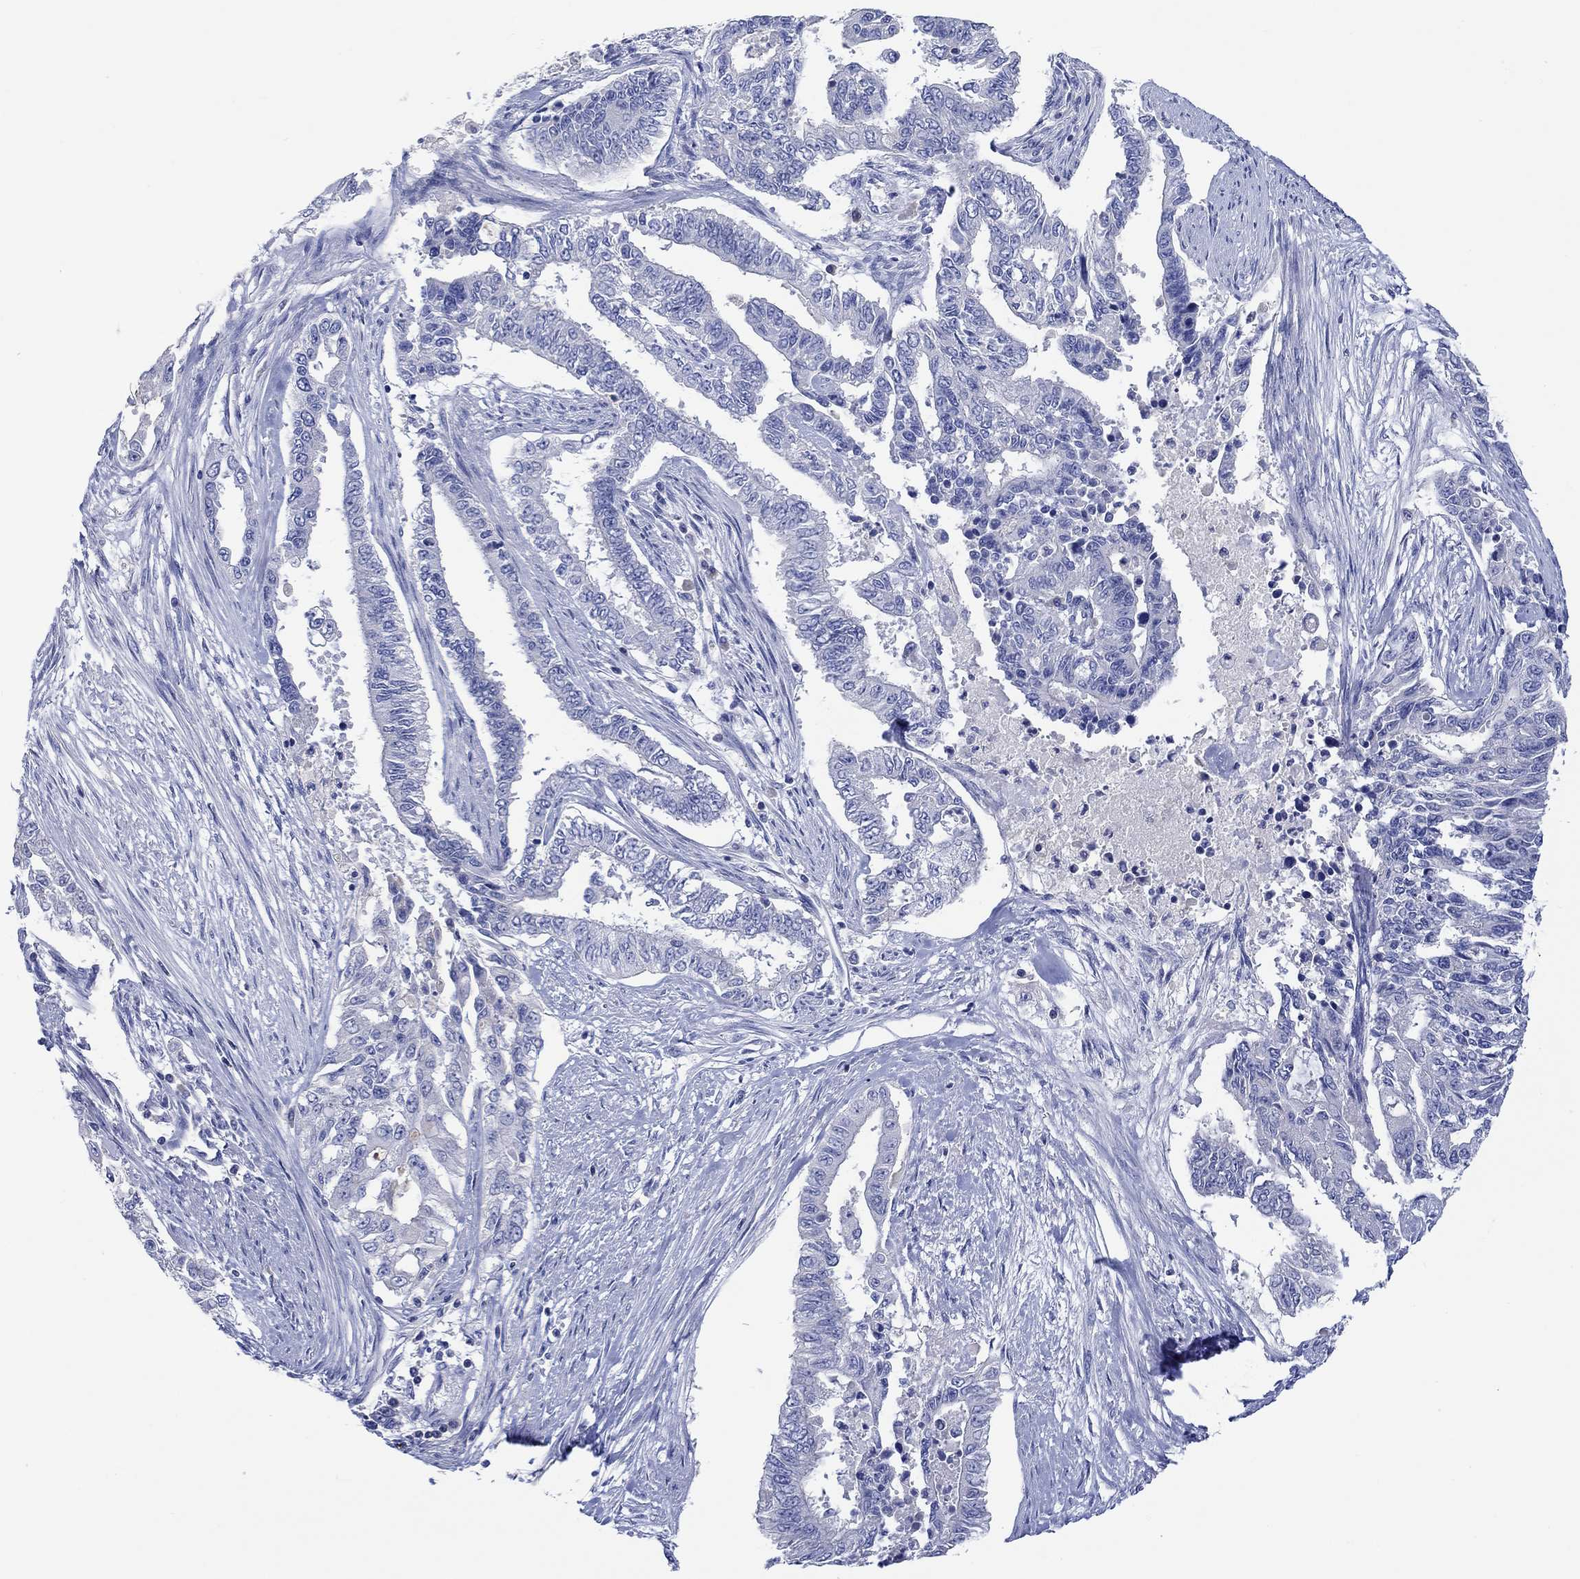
{"staining": {"intensity": "negative", "quantity": "none", "location": "none"}, "tissue": "endometrial cancer", "cell_type": "Tumor cells", "image_type": "cancer", "snomed": [{"axis": "morphology", "description": "Adenocarcinoma, NOS"}, {"axis": "topography", "description": "Uterus"}], "caption": "The immunohistochemistry (IHC) histopathology image has no significant positivity in tumor cells of endometrial cancer (adenocarcinoma) tissue.", "gene": "GCM1", "patient": {"sex": "female", "age": 59}}